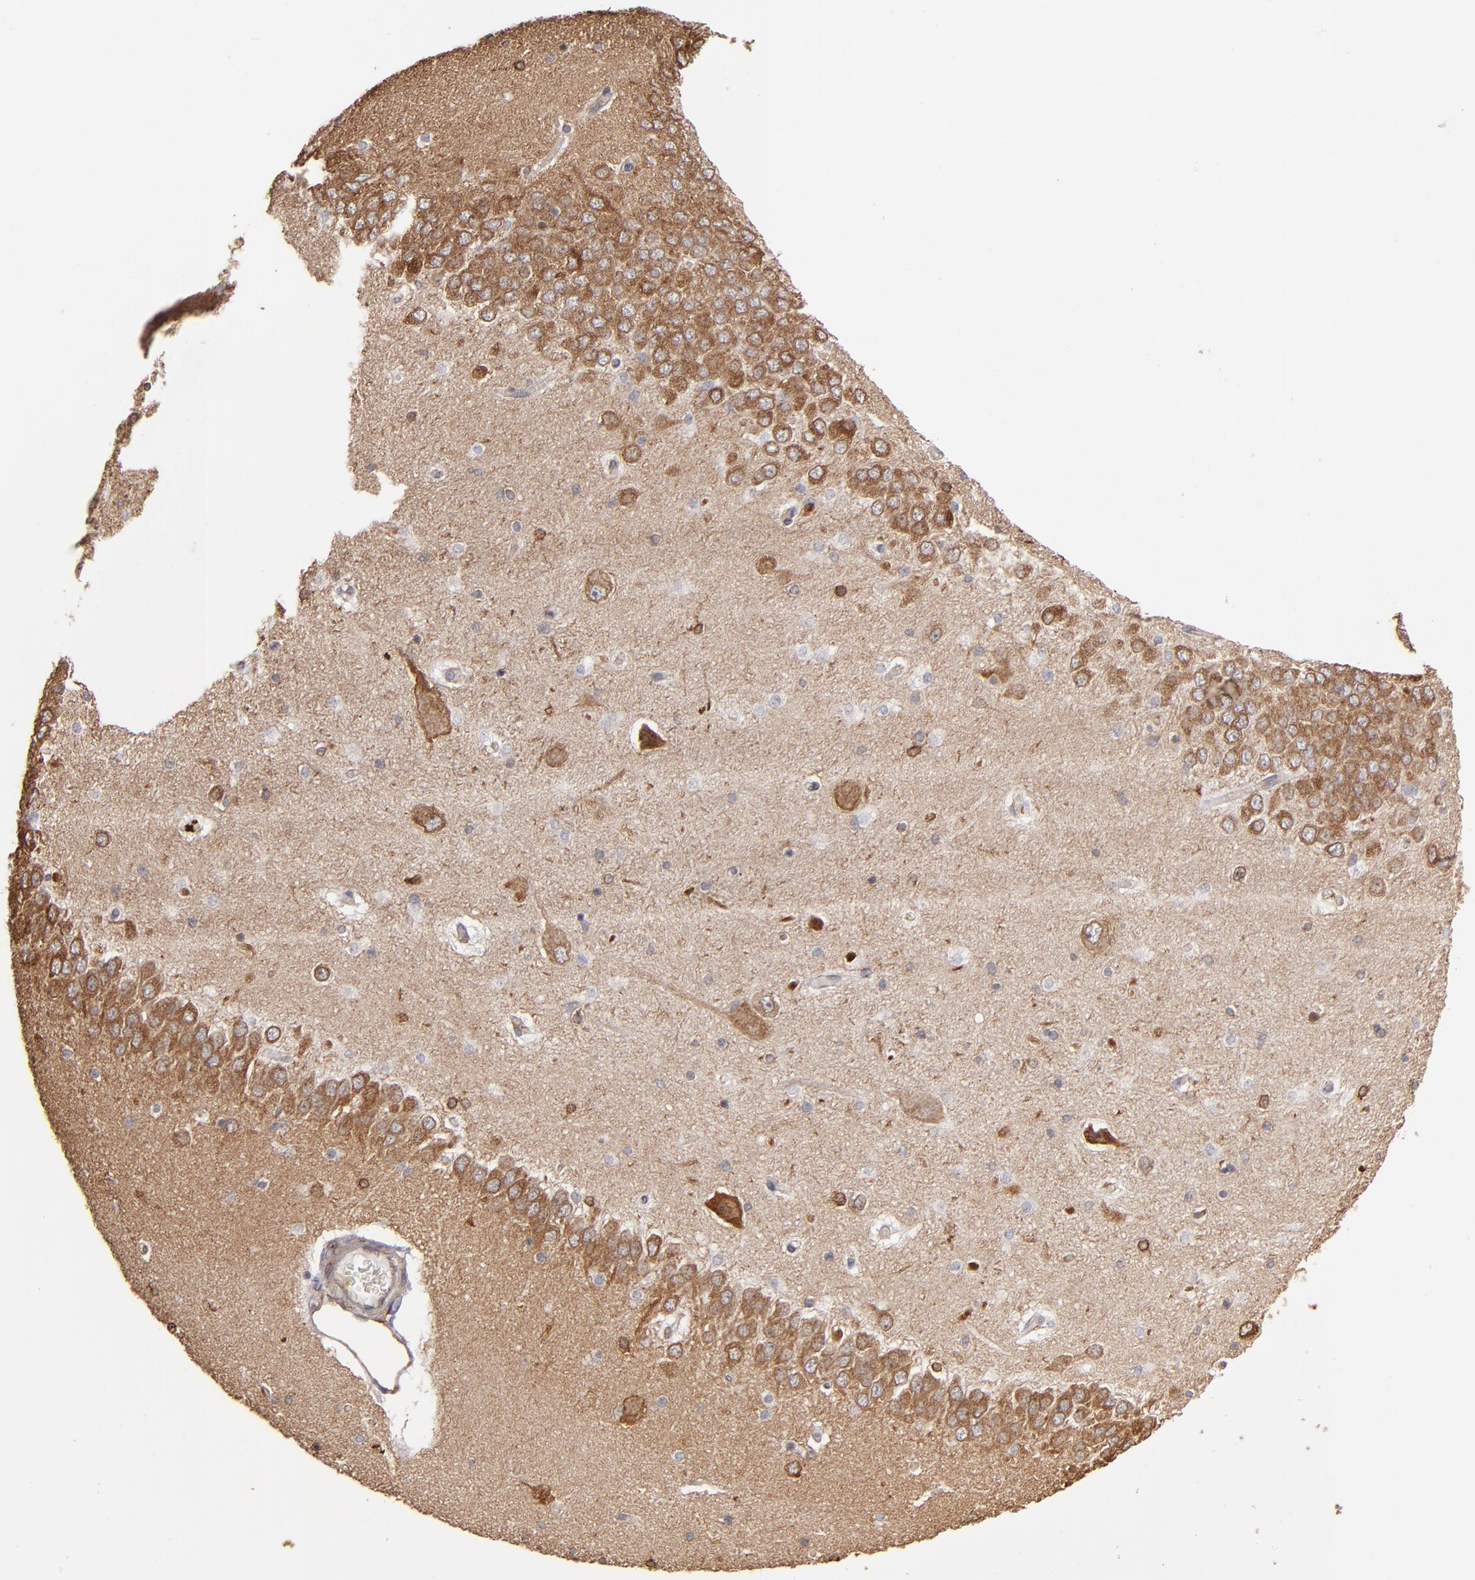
{"staining": {"intensity": "moderate", "quantity": "<25%", "location": "cytoplasmic/membranous"}, "tissue": "hippocampus", "cell_type": "Glial cells", "image_type": "normal", "snomed": [{"axis": "morphology", "description": "Normal tissue, NOS"}, {"axis": "topography", "description": "Hippocampus"}], "caption": "Immunohistochemical staining of unremarkable human hippocampus demonstrates low levels of moderate cytoplasmic/membranous positivity in about <25% of glial cells.", "gene": "PGRMC1", "patient": {"sex": "female", "age": 54}}